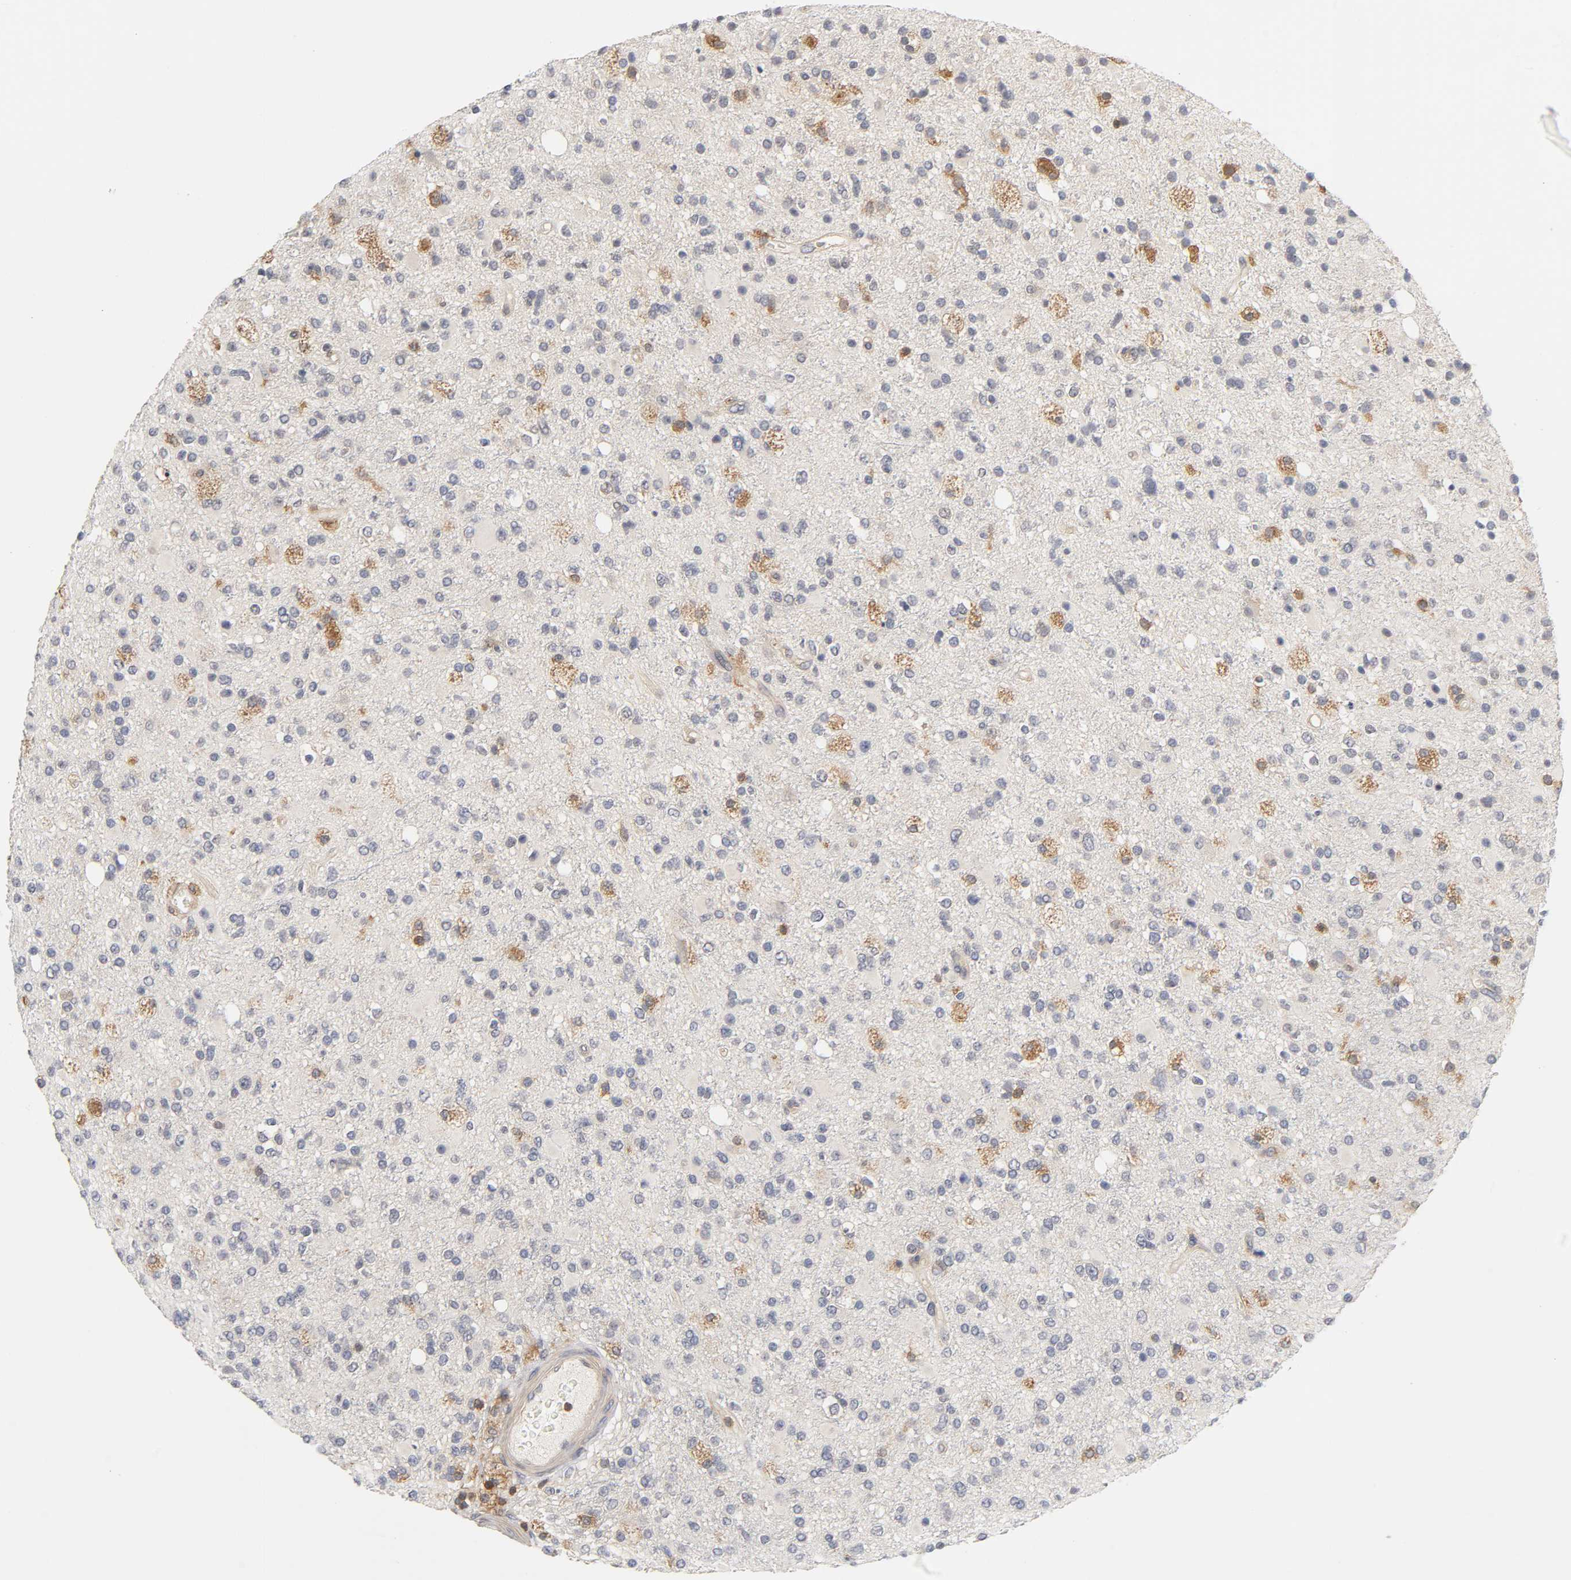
{"staining": {"intensity": "moderate", "quantity": "<25%", "location": "cytoplasmic/membranous"}, "tissue": "glioma", "cell_type": "Tumor cells", "image_type": "cancer", "snomed": [{"axis": "morphology", "description": "Glioma, malignant, High grade"}, {"axis": "topography", "description": "Brain"}], "caption": "IHC micrograph of glioma stained for a protein (brown), which shows low levels of moderate cytoplasmic/membranous positivity in about <25% of tumor cells.", "gene": "ACTR2", "patient": {"sex": "male", "age": 33}}